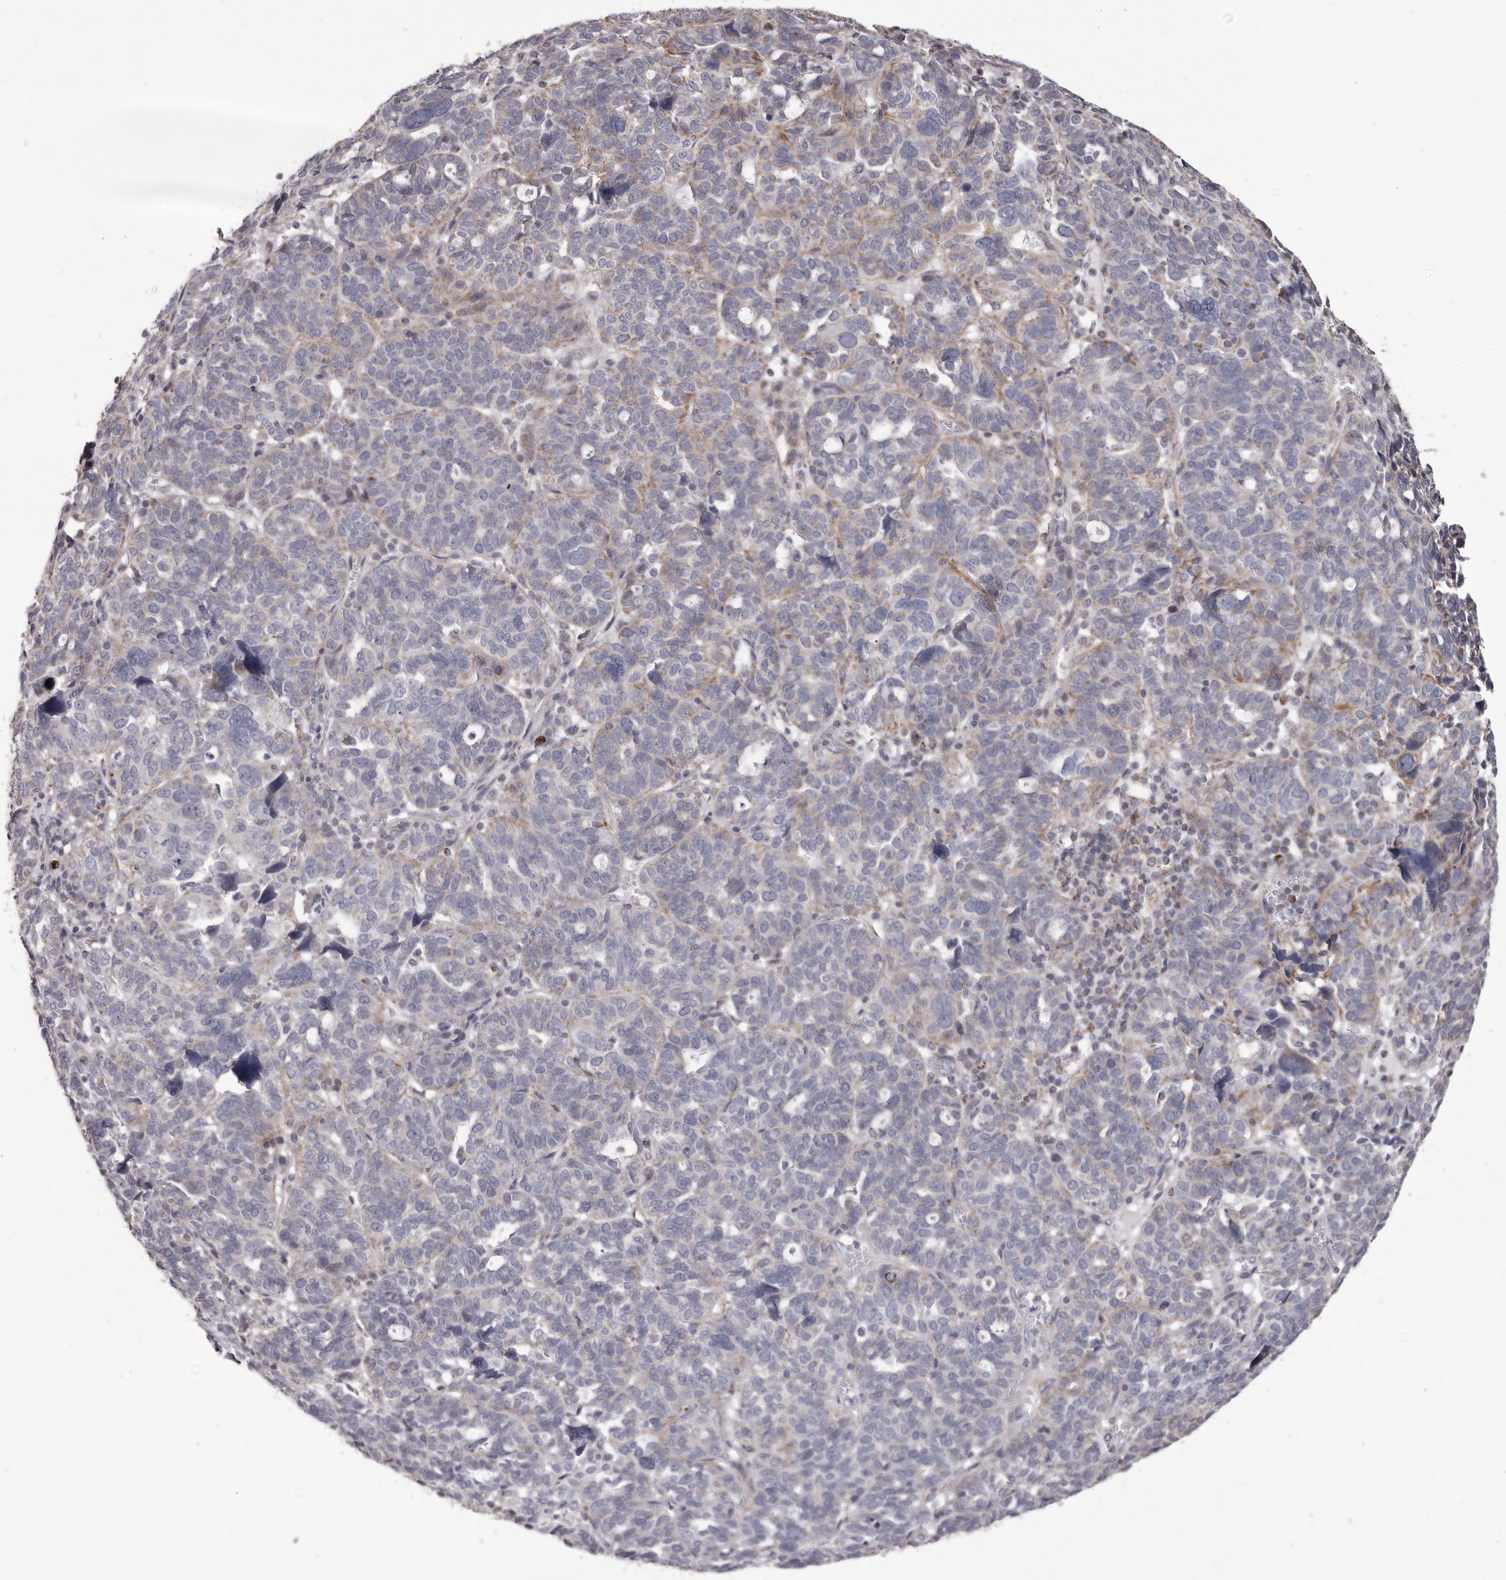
{"staining": {"intensity": "moderate", "quantity": "<25%", "location": "cytoplasmic/membranous"}, "tissue": "ovarian cancer", "cell_type": "Tumor cells", "image_type": "cancer", "snomed": [{"axis": "morphology", "description": "Cystadenocarcinoma, serous, NOS"}, {"axis": "topography", "description": "Ovary"}], "caption": "Ovarian cancer was stained to show a protein in brown. There is low levels of moderate cytoplasmic/membranous expression in about <25% of tumor cells.", "gene": "PRMT2", "patient": {"sex": "female", "age": 59}}